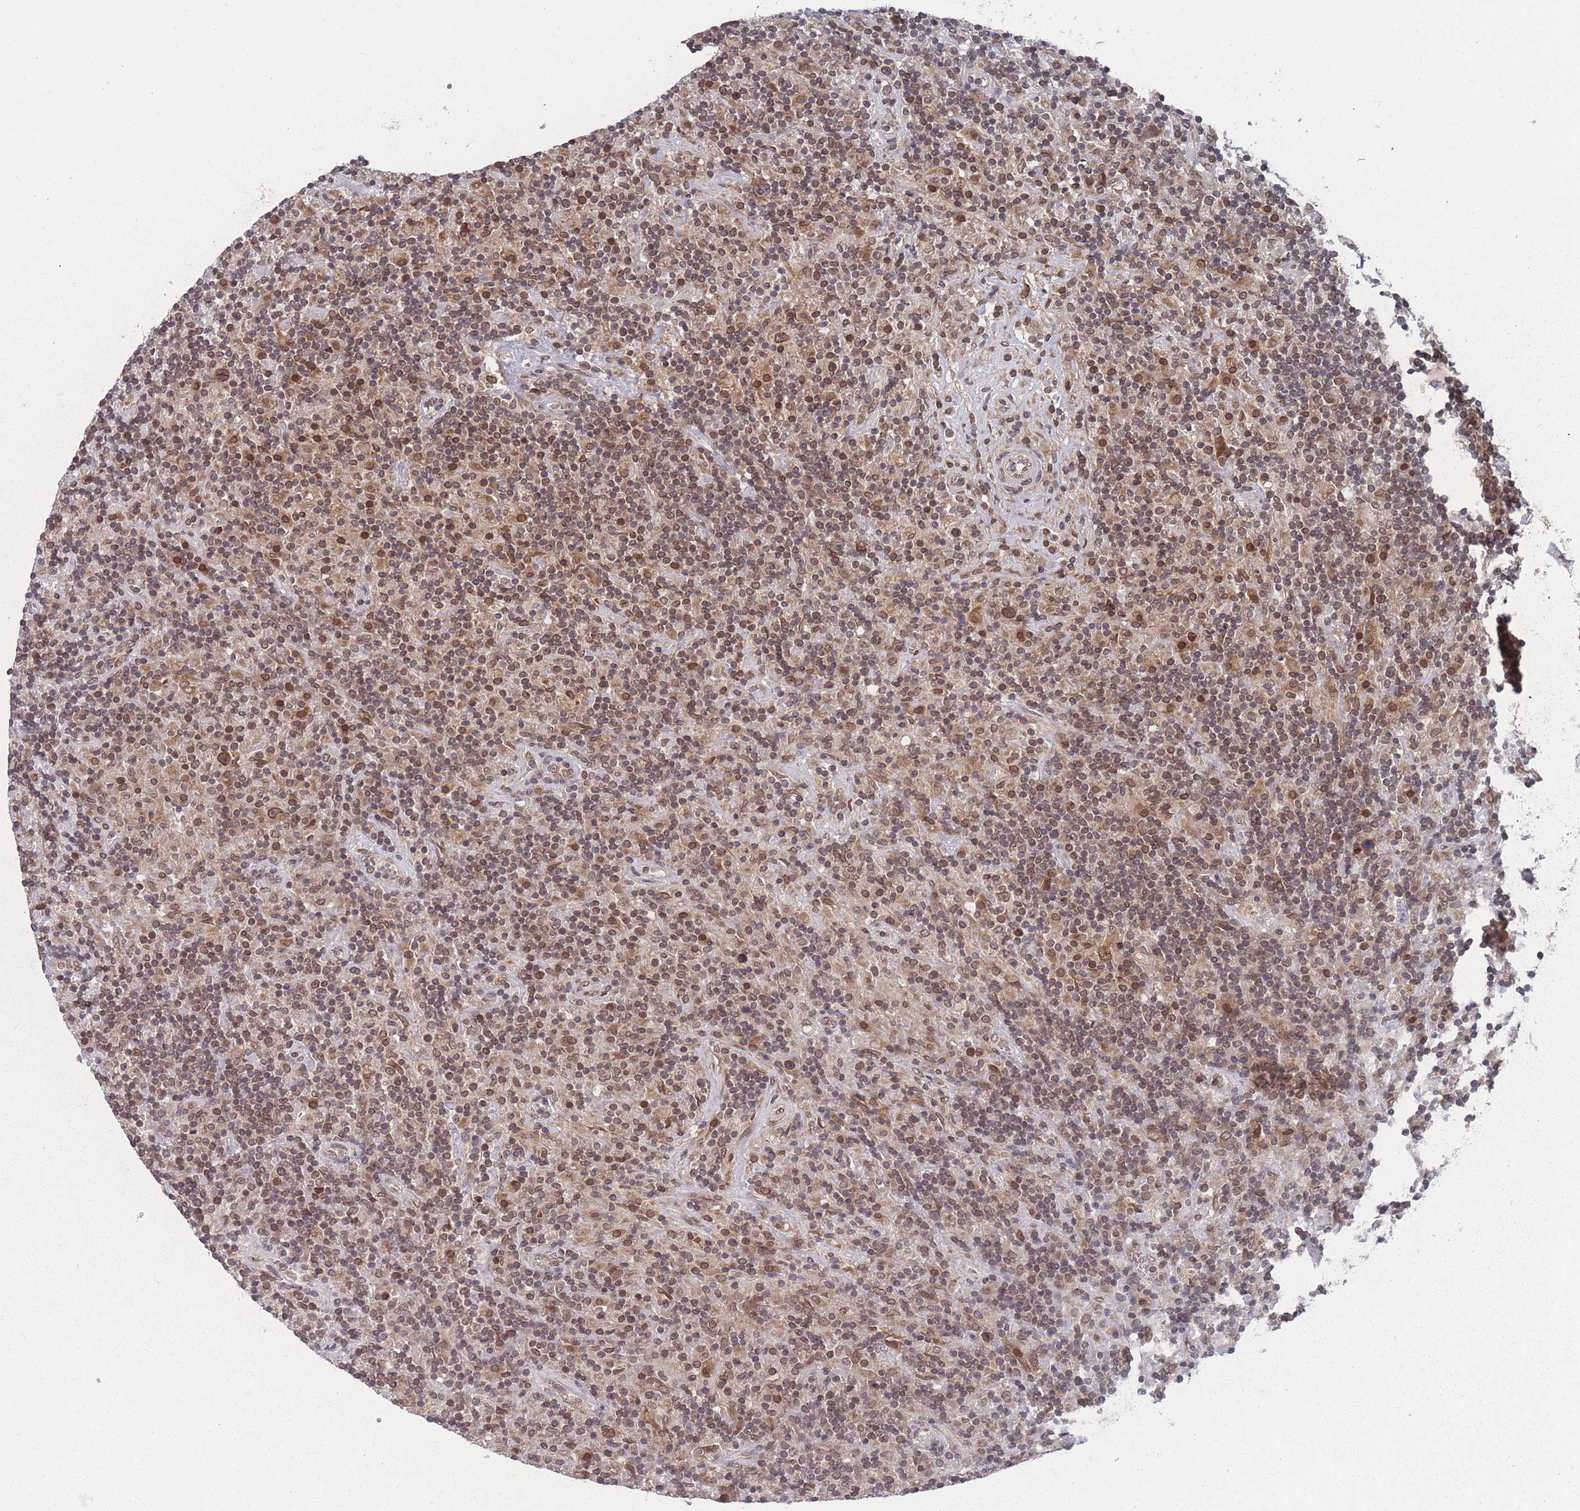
{"staining": {"intensity": "moderate", "quantity": ">75%", "location": "cytoplasmic/membranous,nuclear"}, "tissue": "lymphoma", "cell_type": "Tumor cells", "image_type": "cancer", "snomed": [{"axis": "morphology", "description": "Hodgkin's disease, NOS"}, {"axis": "topography", "description": "Lymph node"}], "caption": "The micrograph displays staining of Hodgkin's disease, revealing moderate cytoplasmic/membranous and nuclear protein positivity (brown color) within tumor cells.", "gene": "TBC1D25", "patient": {"sex": "male", "age": 70}}